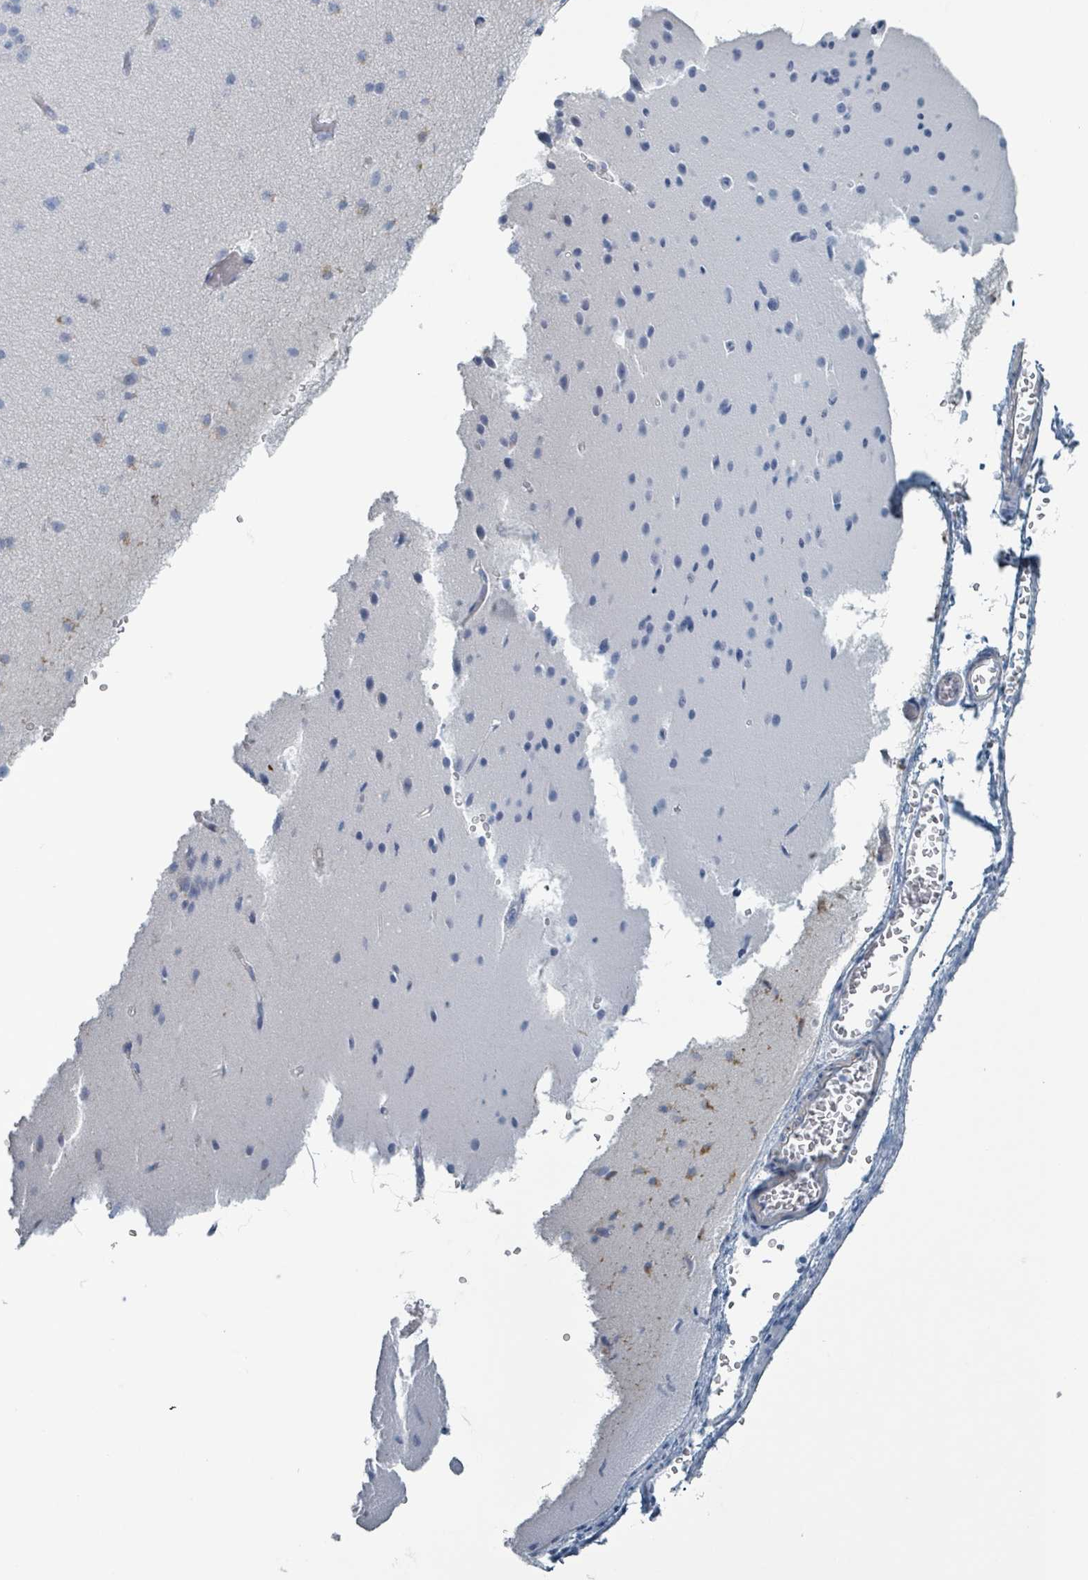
{"staining": {"intensity": "negative", "quantity": "none", "location": "none"}, "tissue": "cerebral cortex", "cell_type": "Endothelial cells", "image_type": "normal", "snomed": [{"axis": "morphology", "description": "Normal tissue, NOS"}, {"axis": "morphology", "description": "Developmental malformation"}, {"axis": "topography", "description": "Cerebral cortex"}], "caption": "Human cerebral cortex stained for a protein using immunohistochemistry (IHC) reveals no positivity in endothelial cells.", "gene": "HEATR5A", "patient": {"sex": "female", "age": 30}}